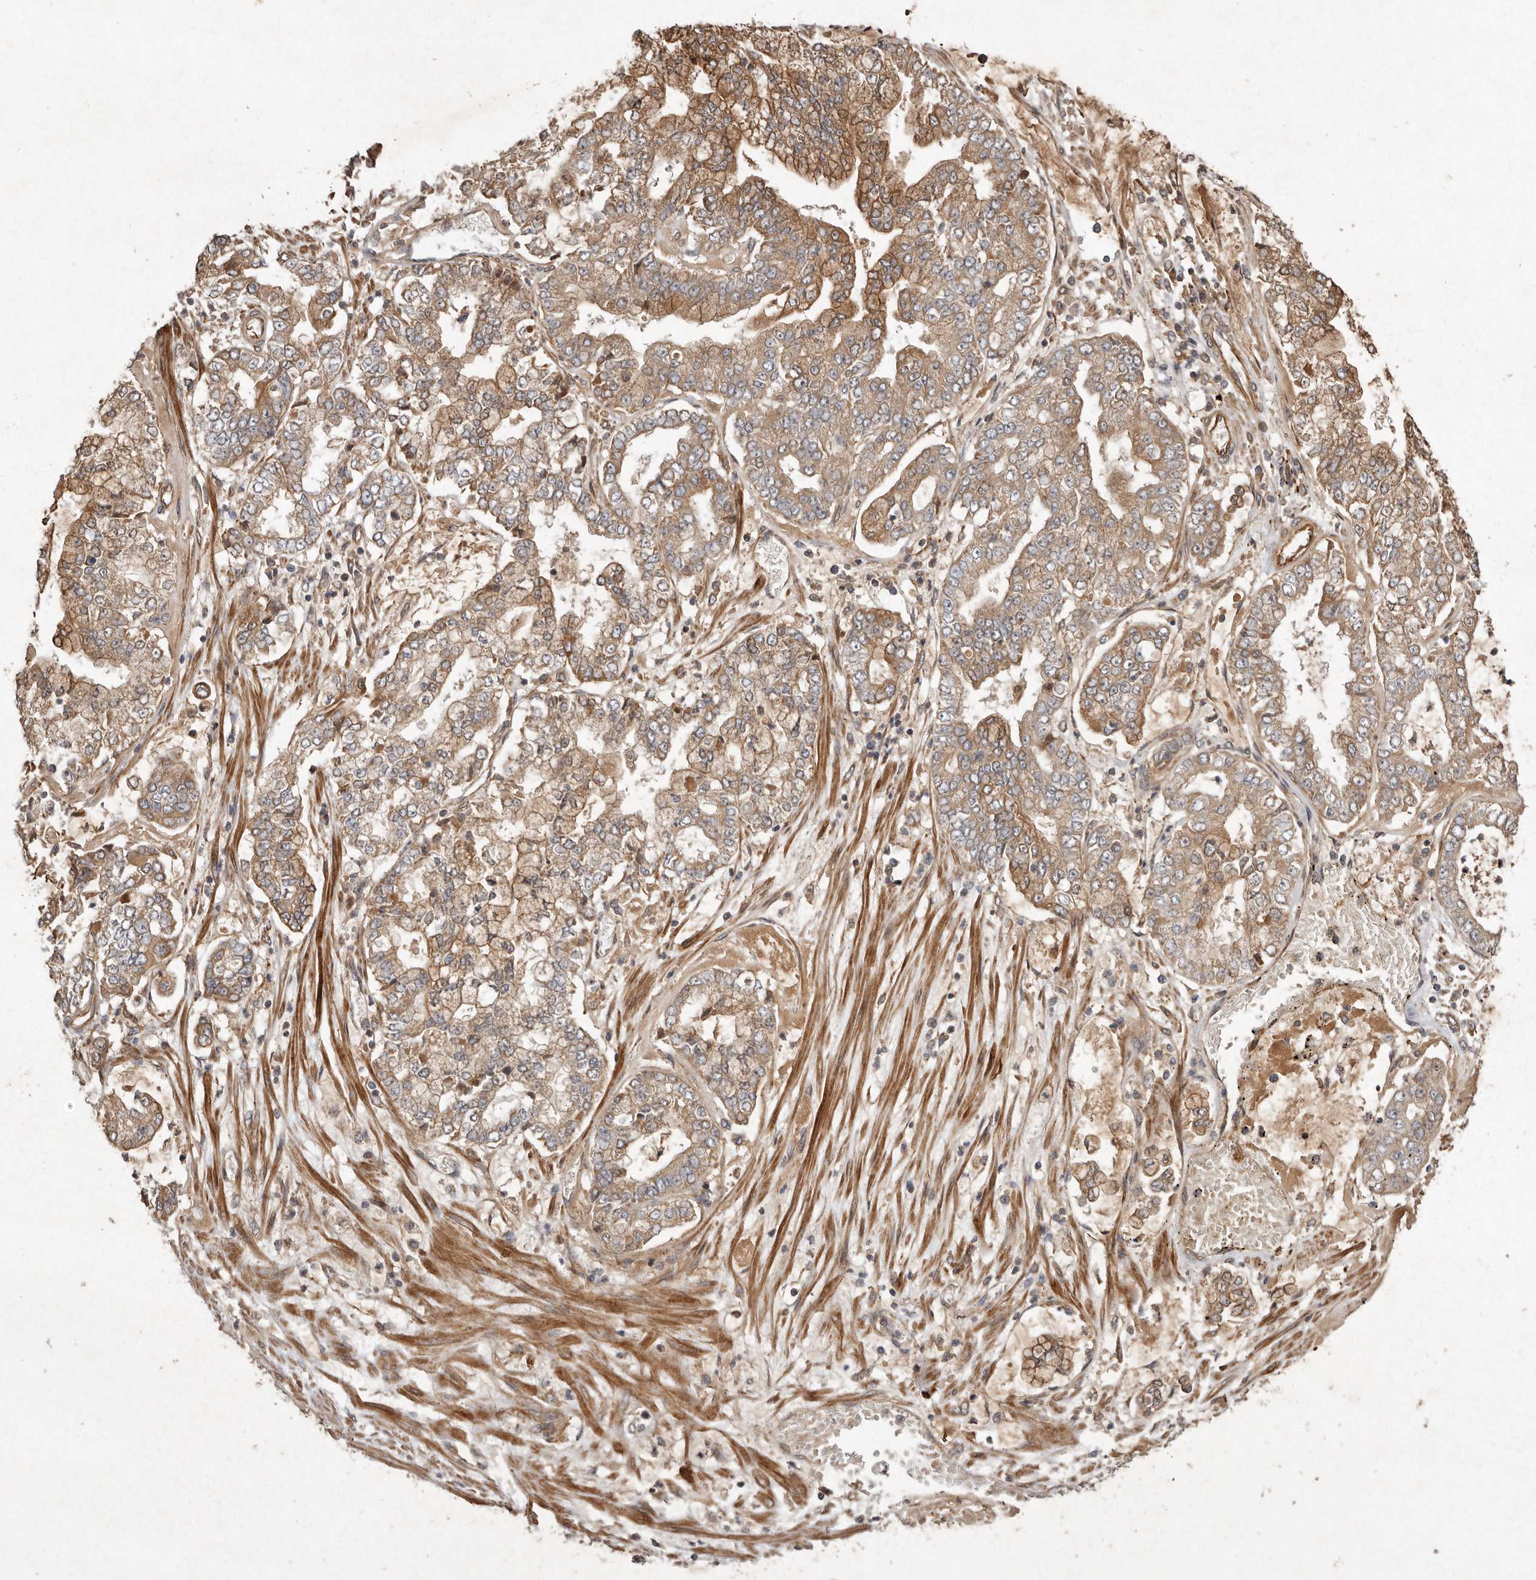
{"staining": {"intensity": "moderate", "quantity": ">75%", "location": "cytoplasmic/membranous"}, "tissue": "stomach cancer", "cell_type": "Tumor cells", "image_type": "cancer", "snomed": [{"axis": "morphology", "description": "Adenocarcinoma, NOS"}, {"axis": "topography", "description": "Stomach"}], "caption": "Immunohistochemistry (IHC) (DAB) staining of human stomach cancer demonstrates moderate cytoplasmic/membranous protein positivity in about >75% of tumor cells.", "gene": "SEMA3A", "patient": {"sex": "male", "age": 76}}